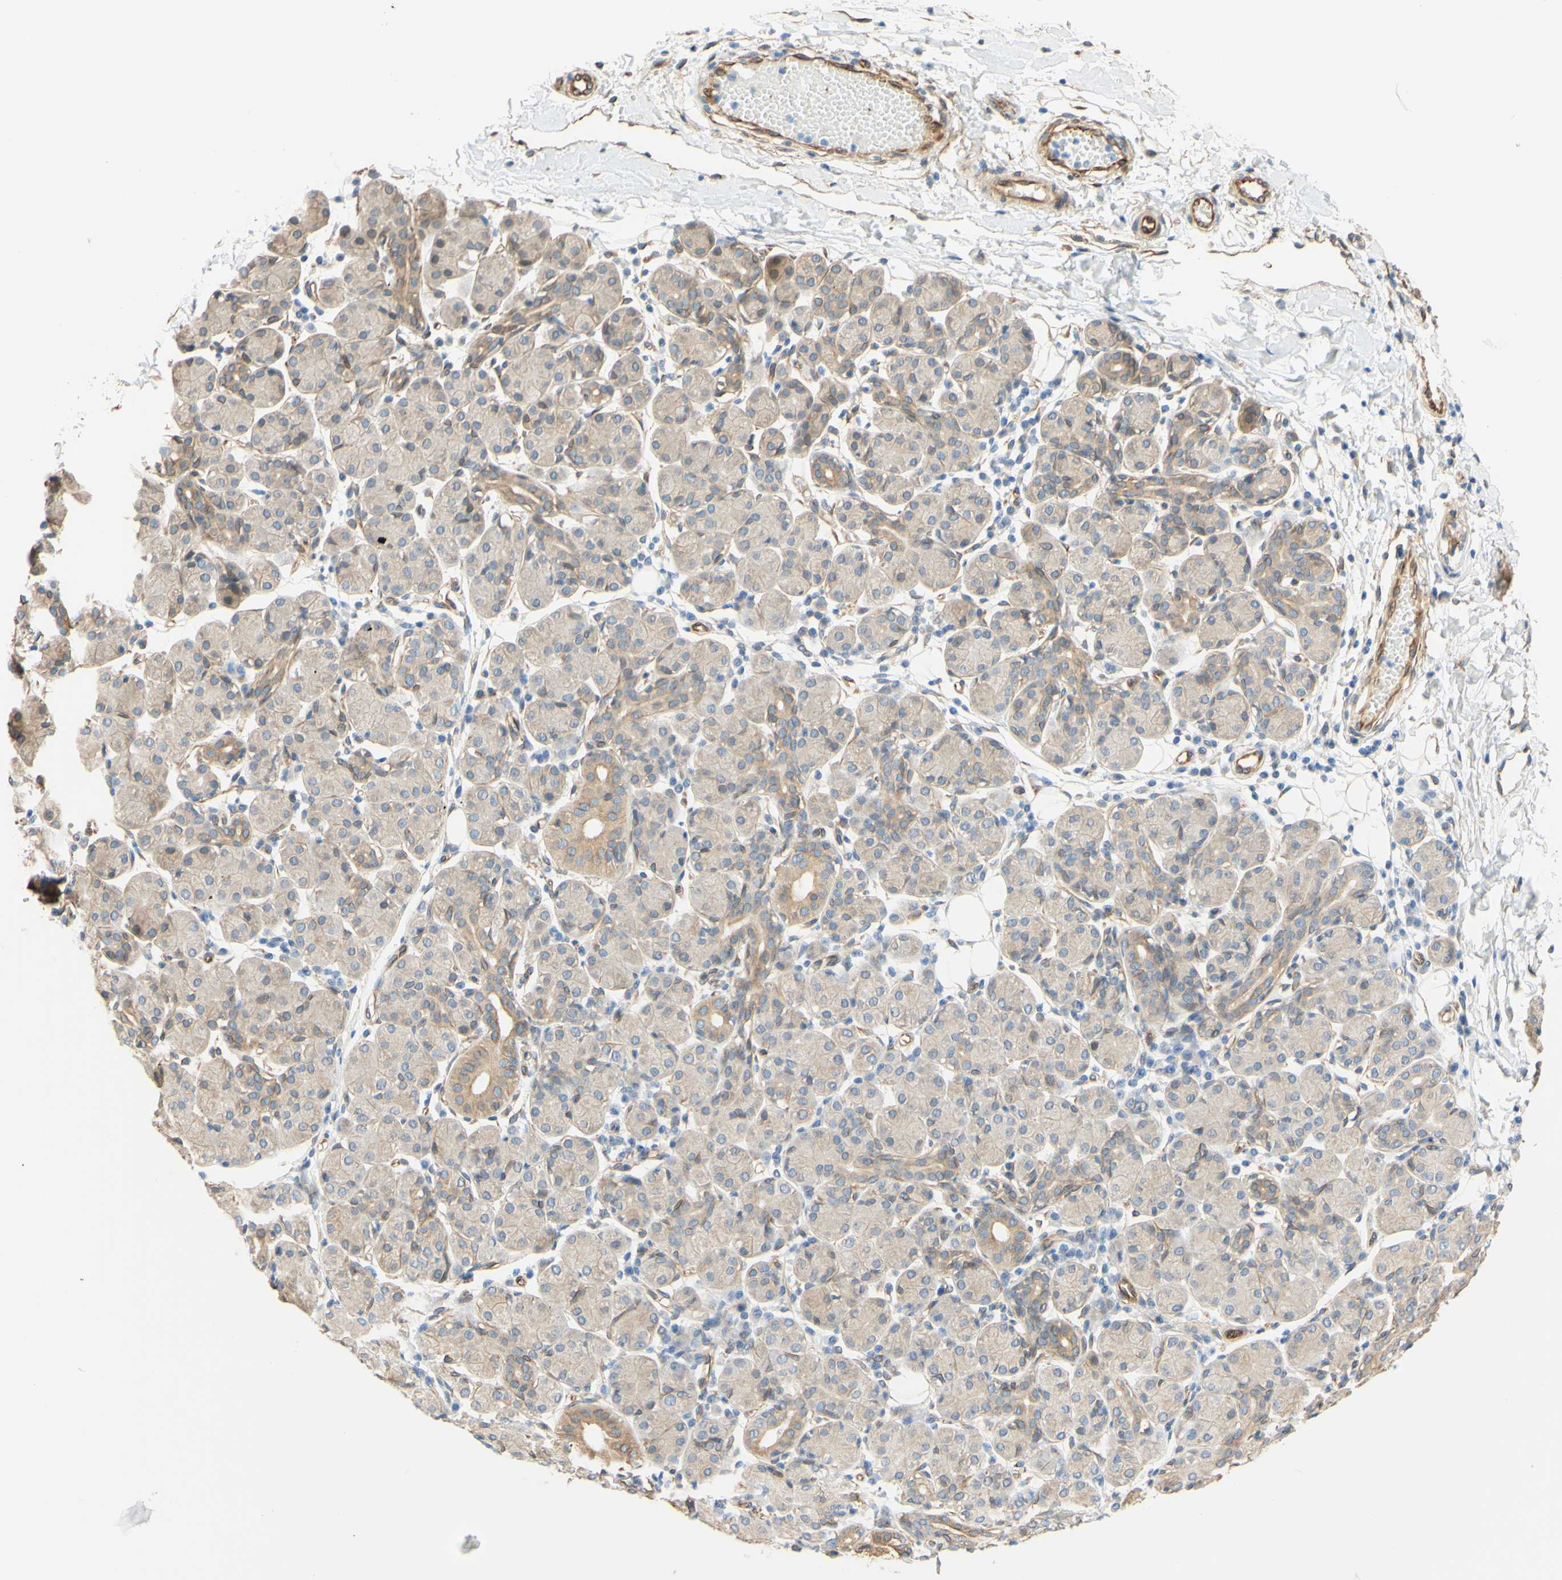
{"staining": {"intensity": "weak", "quantity": "<25%", "location": "cytoplasmic/membranous"}, "tissue": "salivary gland", "cell_type": "Glandular cells", "image_type": "normal", "snomed": [{"axis": "morphology", "description": "Normal tissue, NOS"}, {"axis": "morphology", "description": "Inflammation, NOS"}, {"axis": "topography", "description": "Lymph node"}, {"axis": "topography", "description": "Salivary gland"}], "caption": "Immunohistochemistry (IHC) of unremarkable human salivary gland reveals no expression in glandular cells.", "gene": "ENDOD1", "patient": {"sex": "male", "age": 3}}